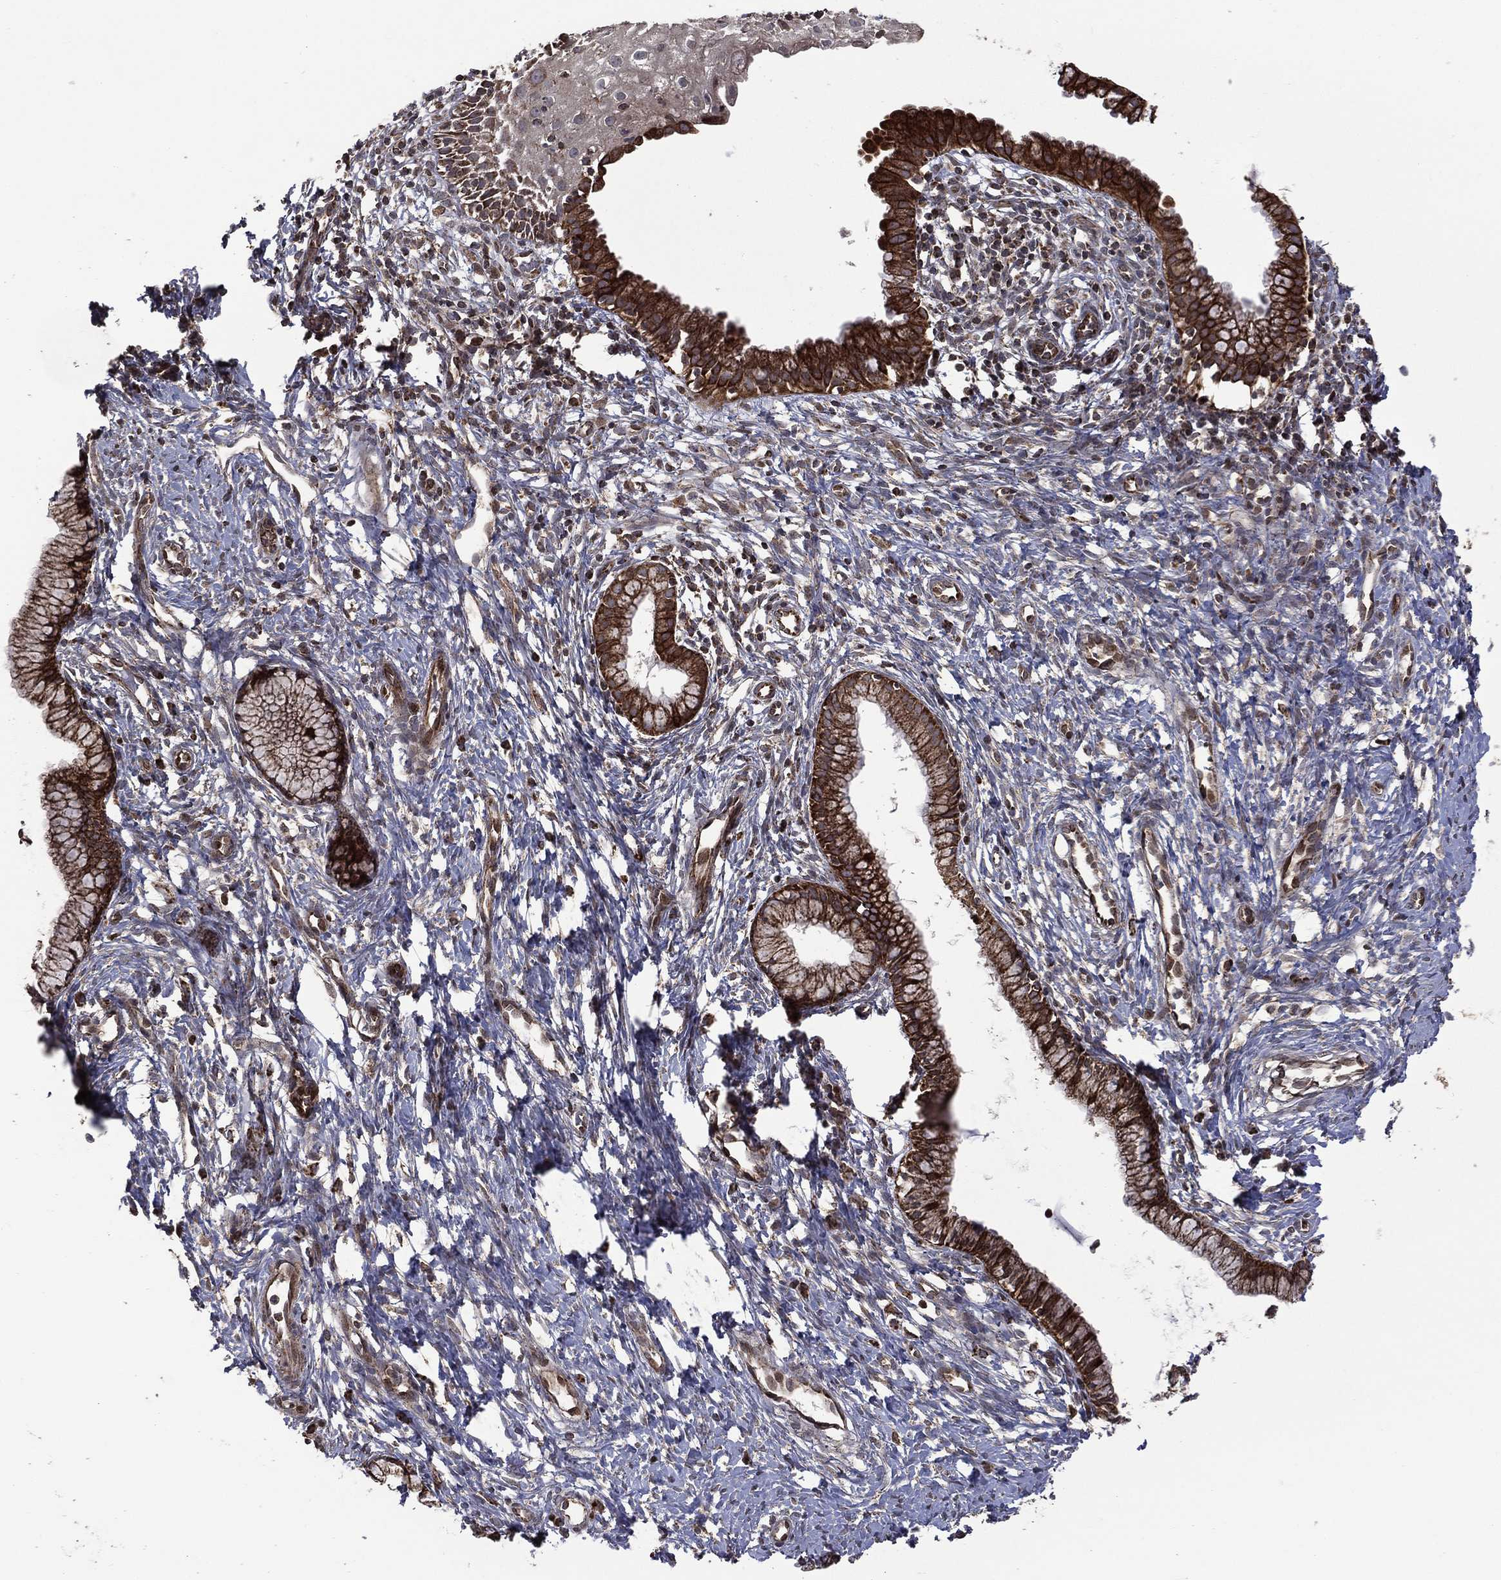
{"staining": {"intensity": "strong", "quantity": ">75%", "location": "cytoplasmic/membranous"}, "tissue": "cervix", "cell_type": "Glandular cells", "image_type": "normal", "snomed": [{"axis": "morphology", "description": "Normal tissue, NOS"}, {"axis": "topography", "description": "Cervix"}], "caption": "IHC (DAB (3,3'-diaminobenzidine)) staining of benign human cervix displays strong cytoplasmic/membranous protein positivity in approximately >75% of glandular cells. The staining is performed using DAB brown chromogen to label protein expression. The nuclei are counter-stained blue using hematoxylin.", "gene": "GIMAP6", "patient": {"sex": "female", "age": 39}}